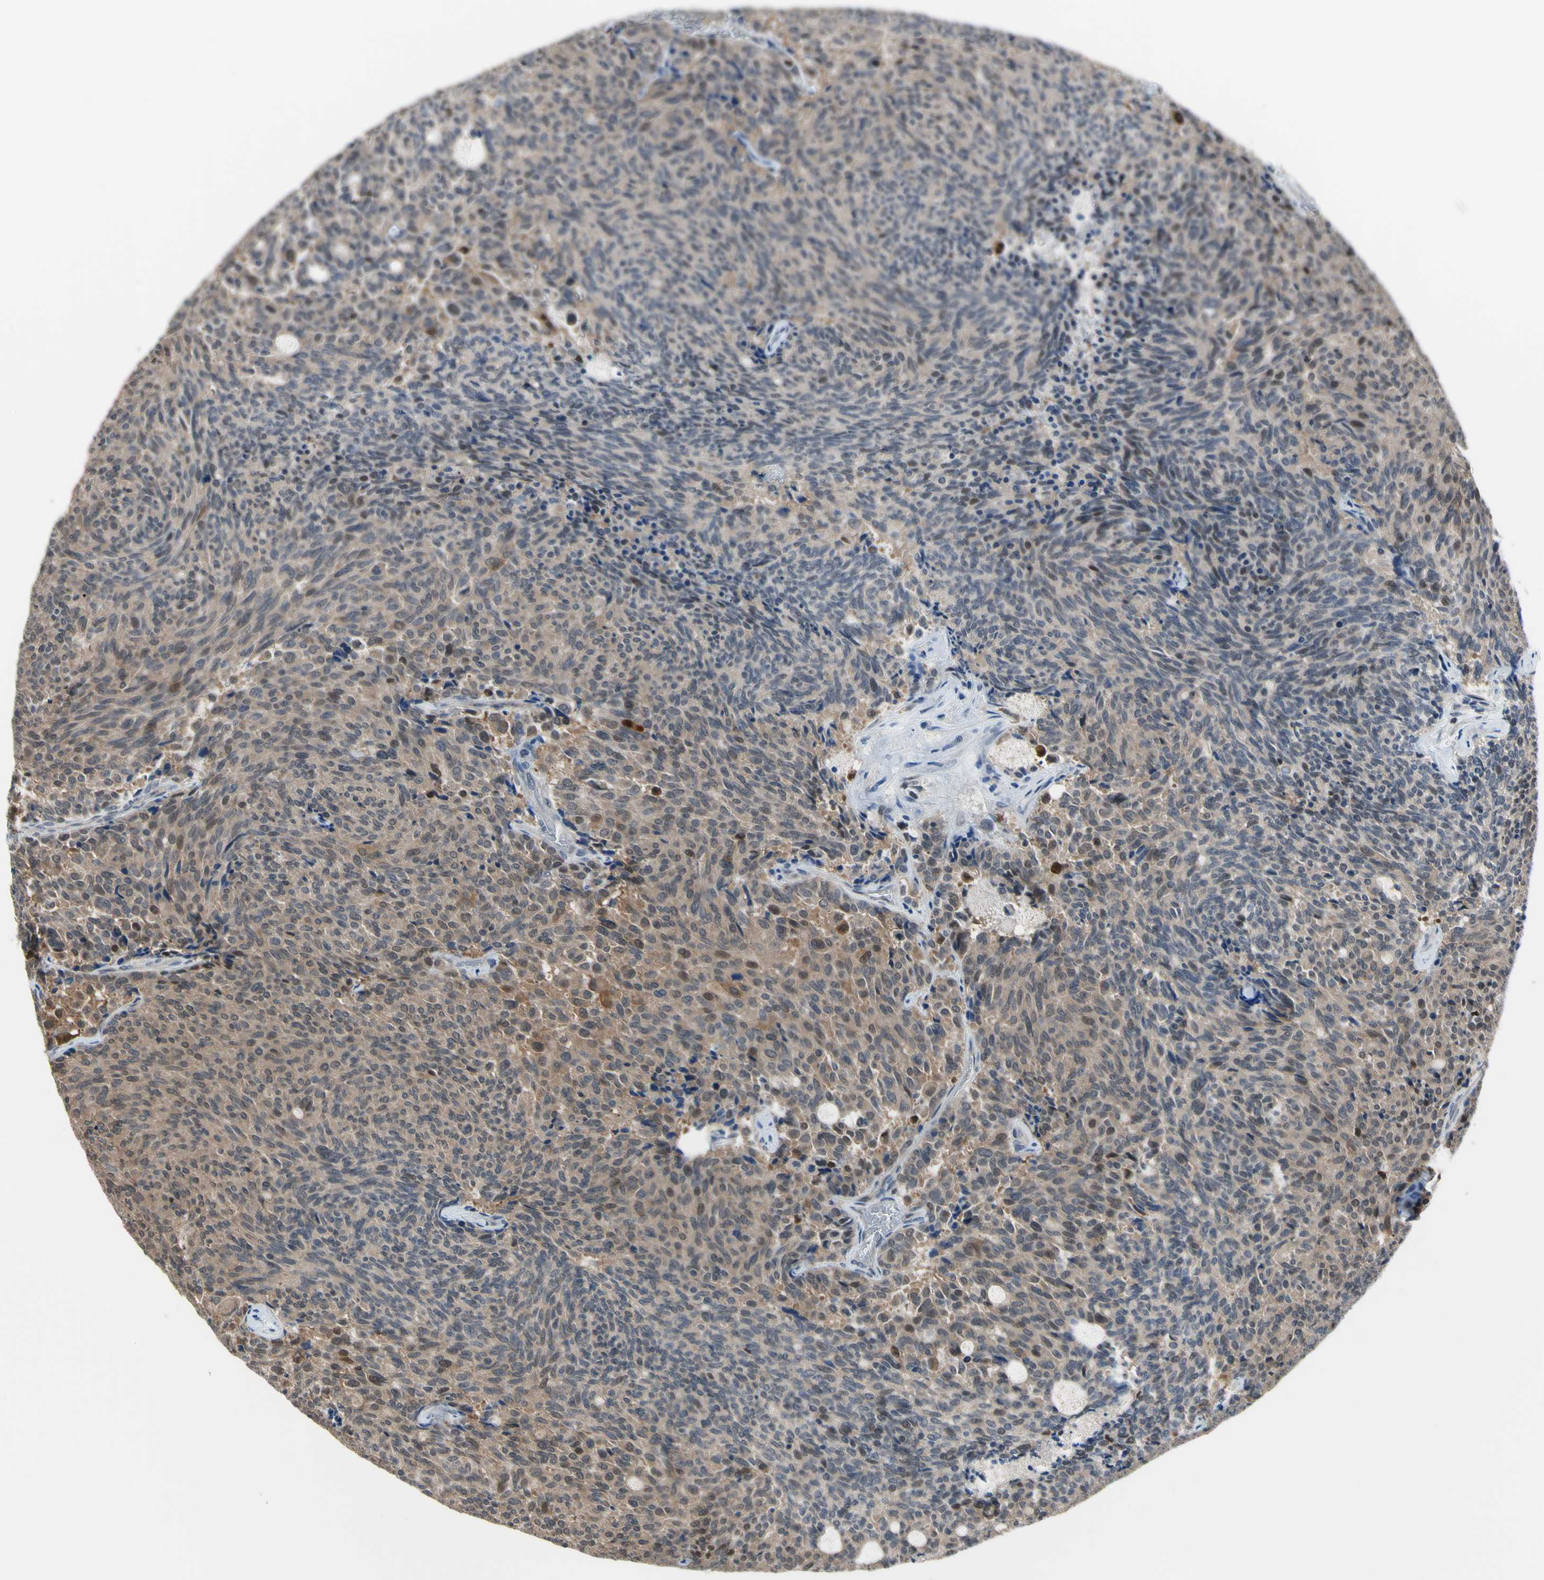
{"staining": {"intensity": "weak", "quantity": ">75%", "location": "cytoplasmic/membranous,nuclear"}, "tissue": "carcinoid", "cell_type": "Tumor cells", "image_type": "cancer", "snomed": [{"axis": "morphology", "description": "Carcinoid, malignant, NOS"}, {"axis": "topography", "description": "Pancreas"}], "caption": "Weak cytoplasmic/membranous and nuclear expression for a protein is identified in approximately >75% of tumor cells of carcinoid (malignant) using IHC.", "gene": "HSPA4", "patient": {"sex": "female", "age": 54}}